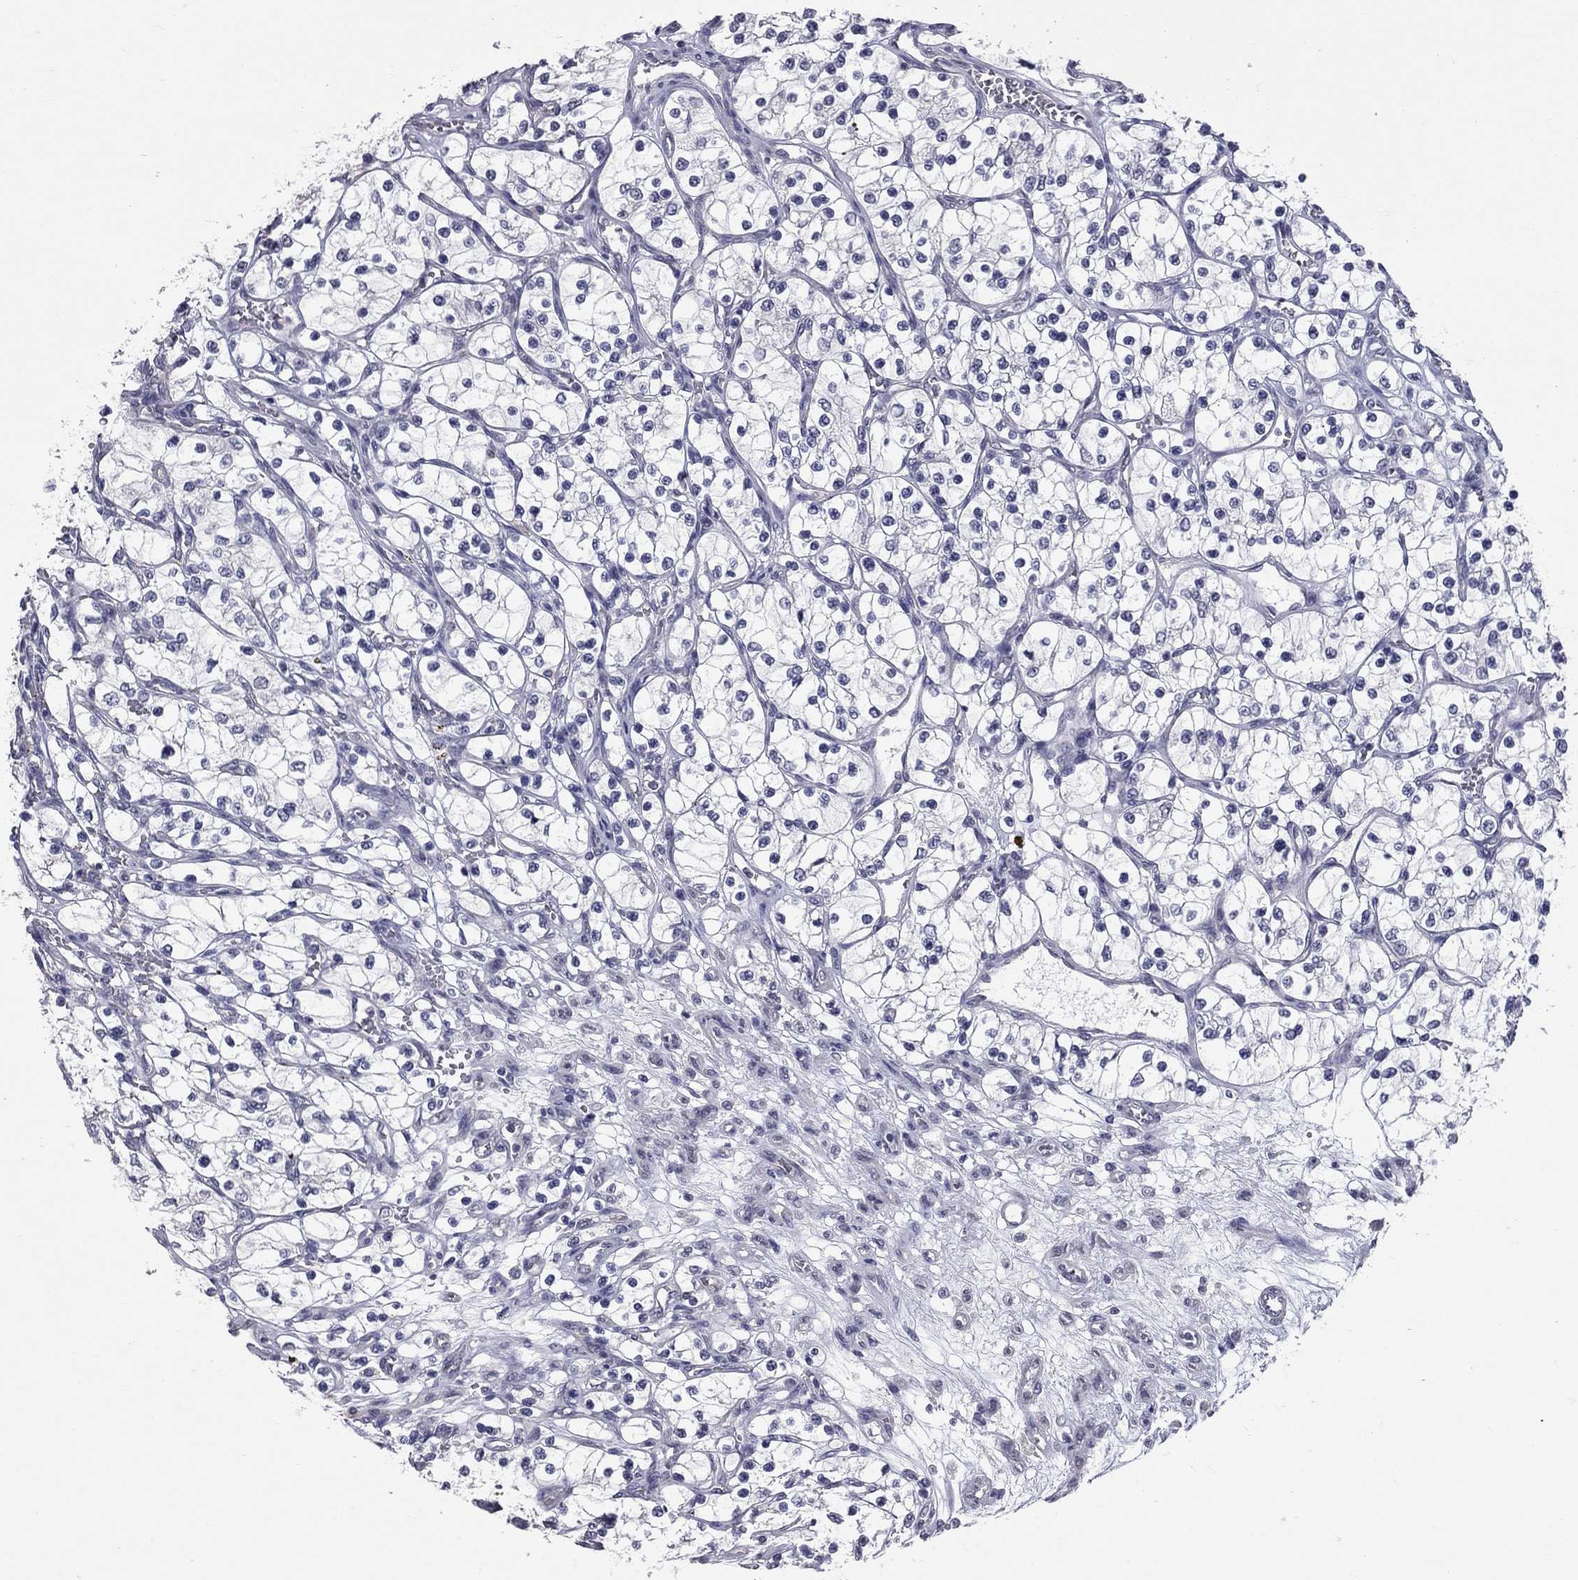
{"staining": {"intensity": "negative", "quantity": "none", "location": "none"}, "tissue": "renal cancer", "cell_type": "Tumor cells", "image_type": "cancer", "snomed": [{"axis": "morphology", "description": "Adenocarcinoma, NOS"}, {"axis": "topography", "description": "Kidney"}], "caption": "Immunohistochemical staining of renal adenocarcinoma displays no significant positivity in tumor cells.", "gene": "SHOC2", "patient": {"sex": "female", "age": 69}}